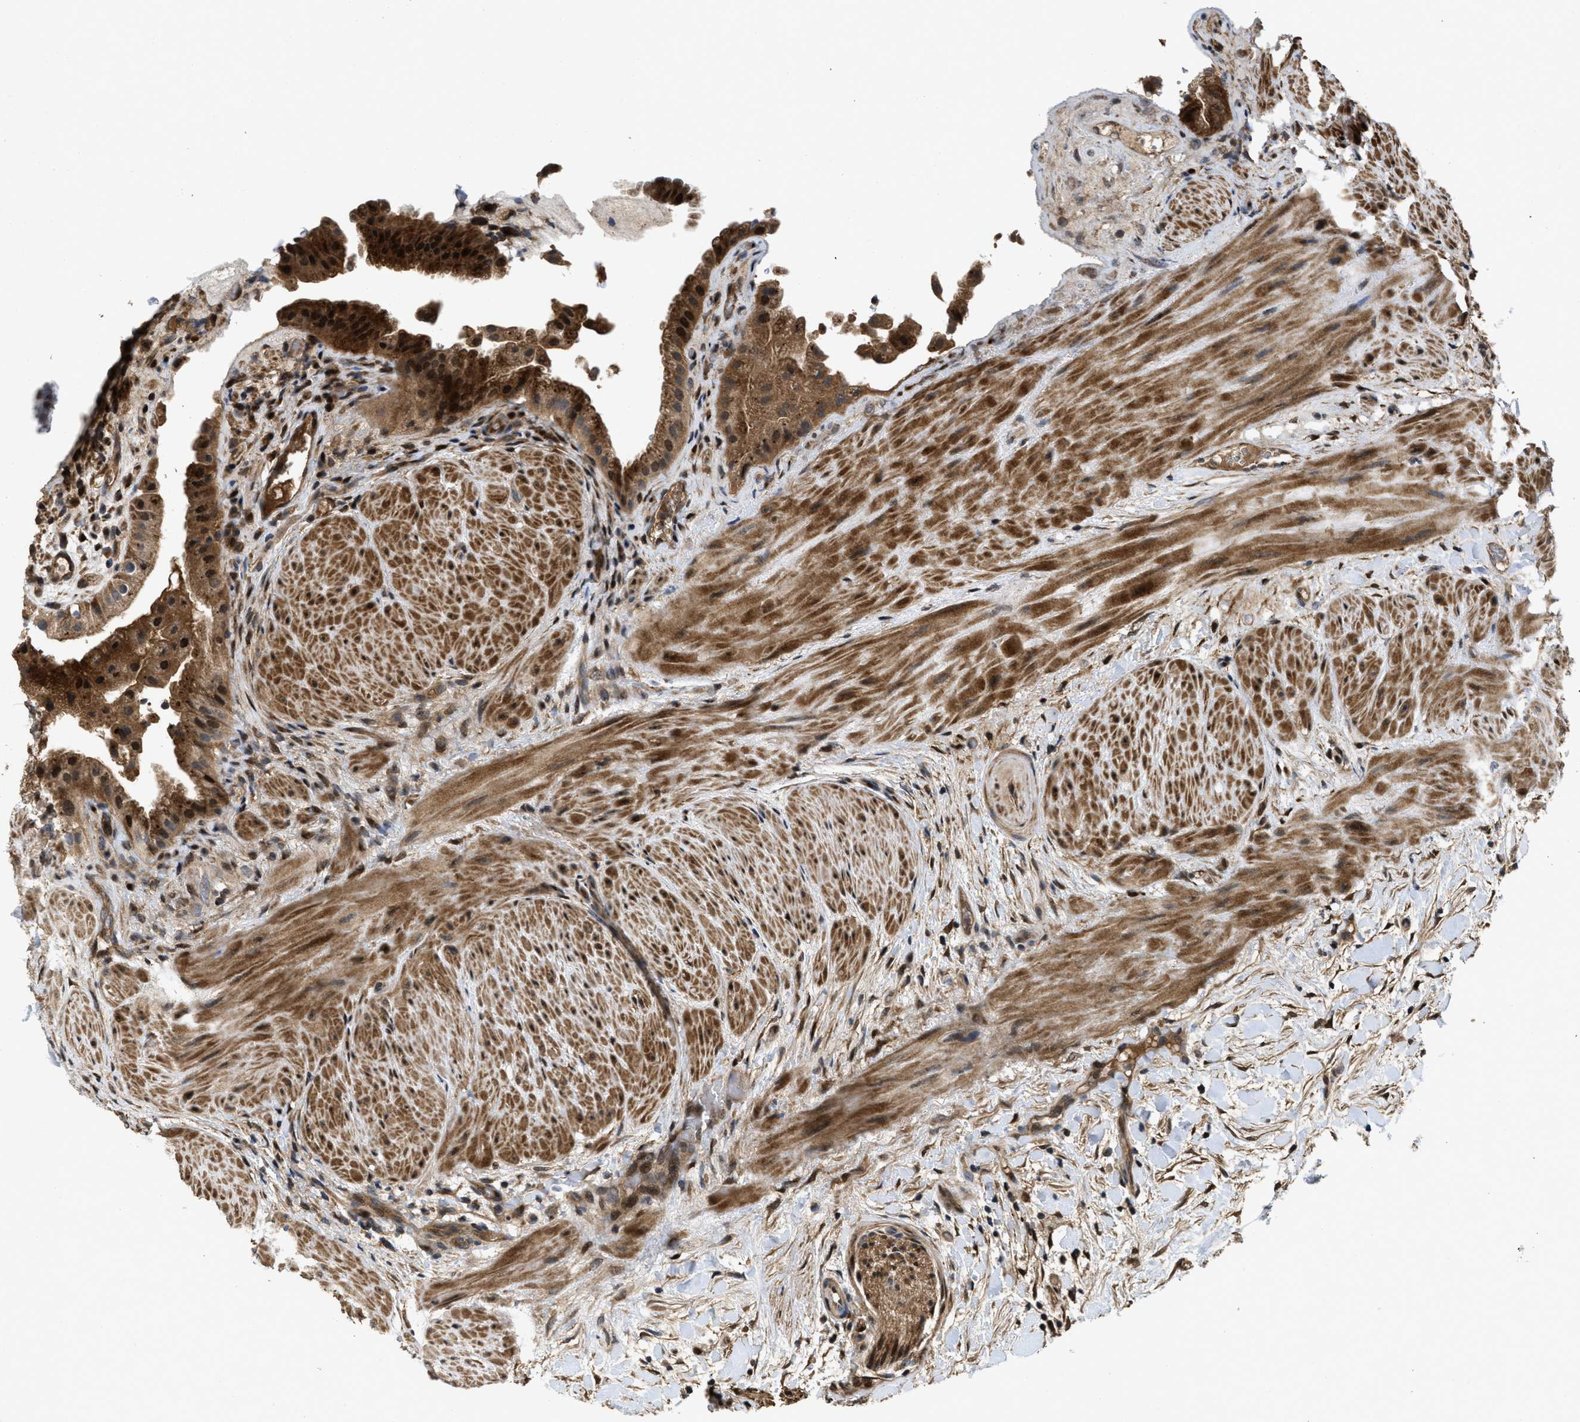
{"staining": {"intensity": "strong", "quantity": ">75%", "location": "cytoplasmic/membranous,nuclear"}, "tissue": "gallbladder", "cell_type": "Glandular cells", "image_type": "normal", "snomed": [{"axis": "morphology", "description": "Normal tissue, NOS"}, {"axis": "topography", "description": "Gallbladder"}], "caption": "Unremarkable gallbladder reveals strong cytoplasmic/membranous,nuclear positivity in approximately >75% of glandular cells, visualized by immunohistochemistry.", "gene": "CBR3", "patient": {"sex": "male", "age": 49}}